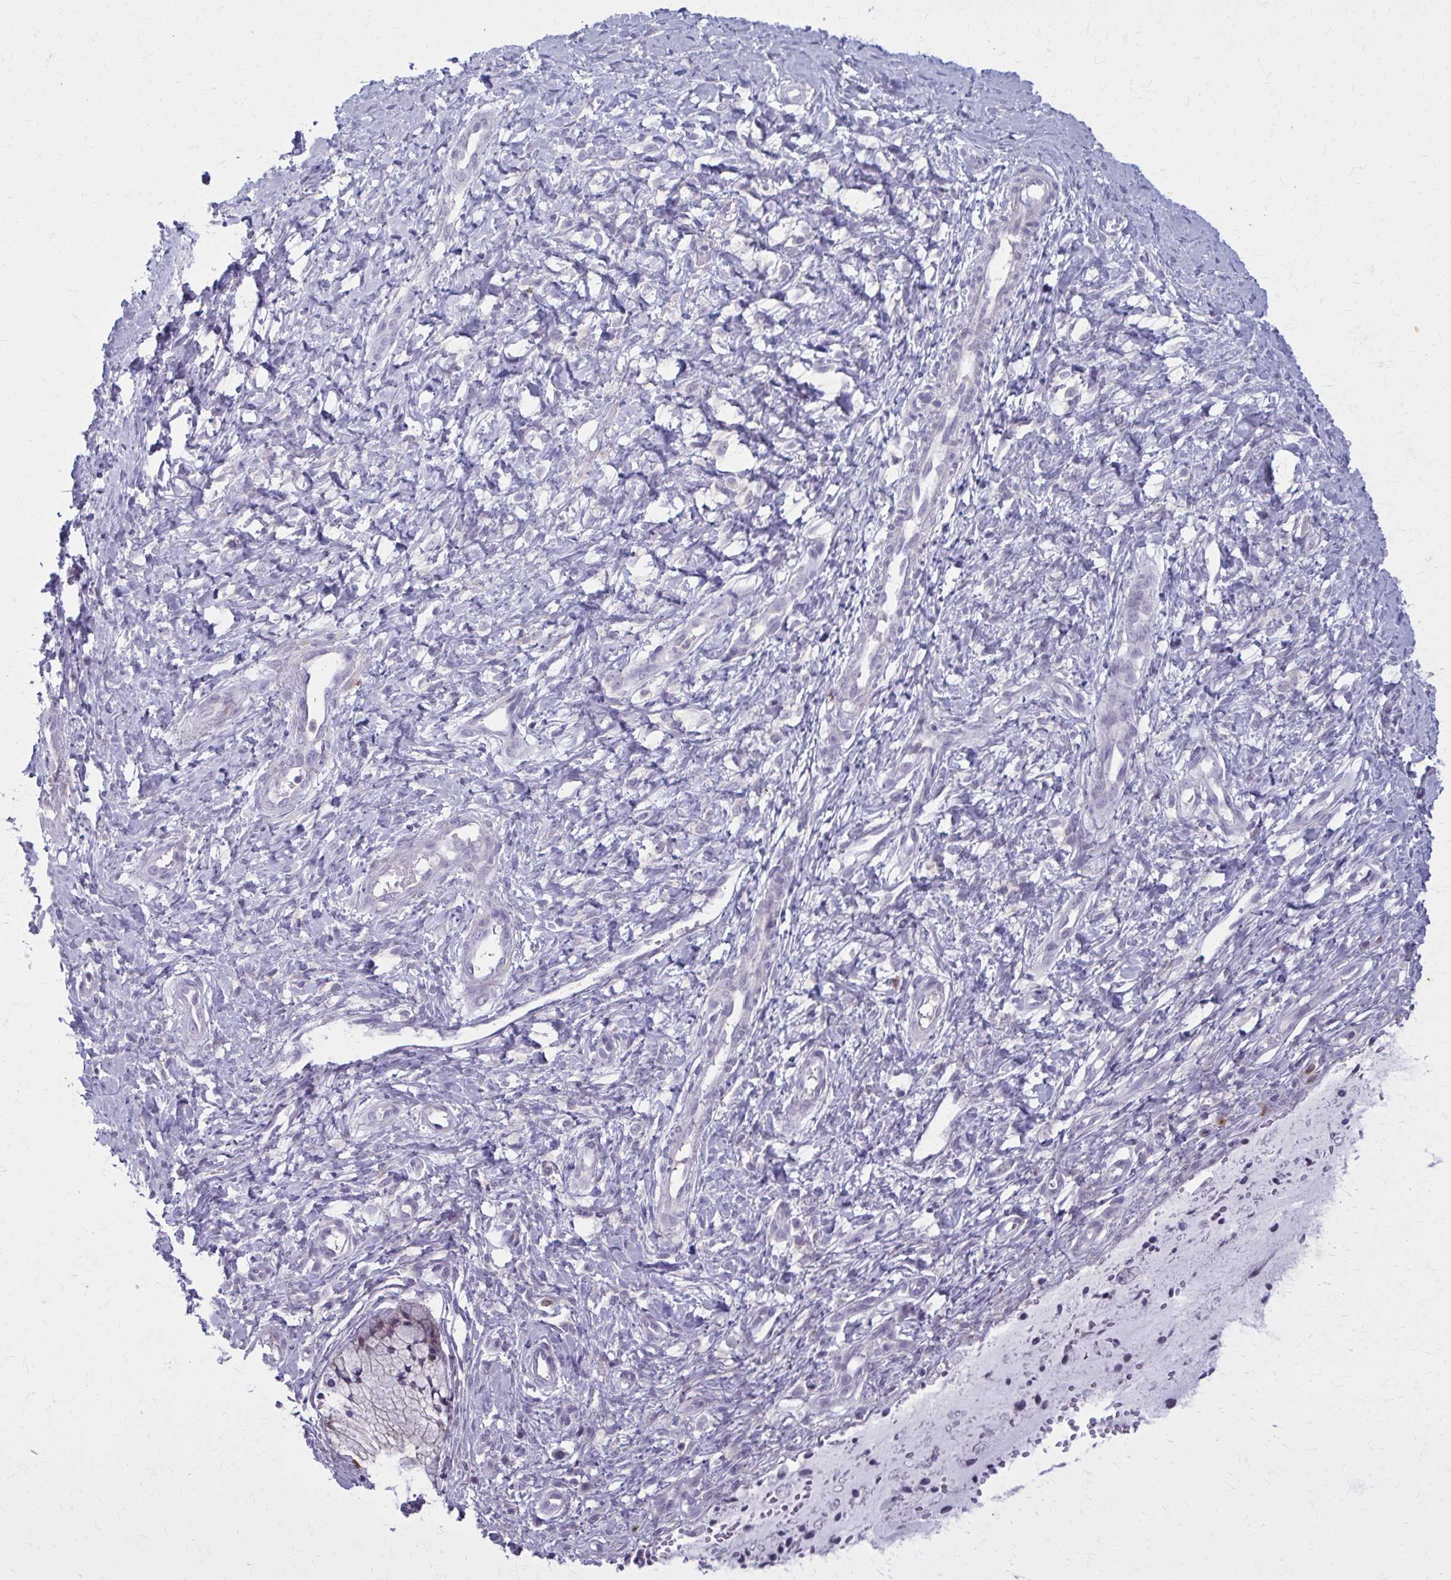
{"staining": {"intensity": "weak", "quantity": "<25%", "location": "cytoplasmic/membranous"}, "tissue": "cervix", "cell_type": "Glandular cells", "image_type": "normal", "snomed": [{"axis": "morphology", "description": "Normal tissue, NOS"}, {"axis": "topography", "description": "Cervix"}], "caption": "Immunohistochemistry micrograph of benign cervix stained for a protein (brown), which exhibits no staining in glandular cells. (Immunohistochemistry (ihc), brightfield microscopy, high magnification).", "gene": "CARD9", "patient": {"sex": "female", "age": 37}}